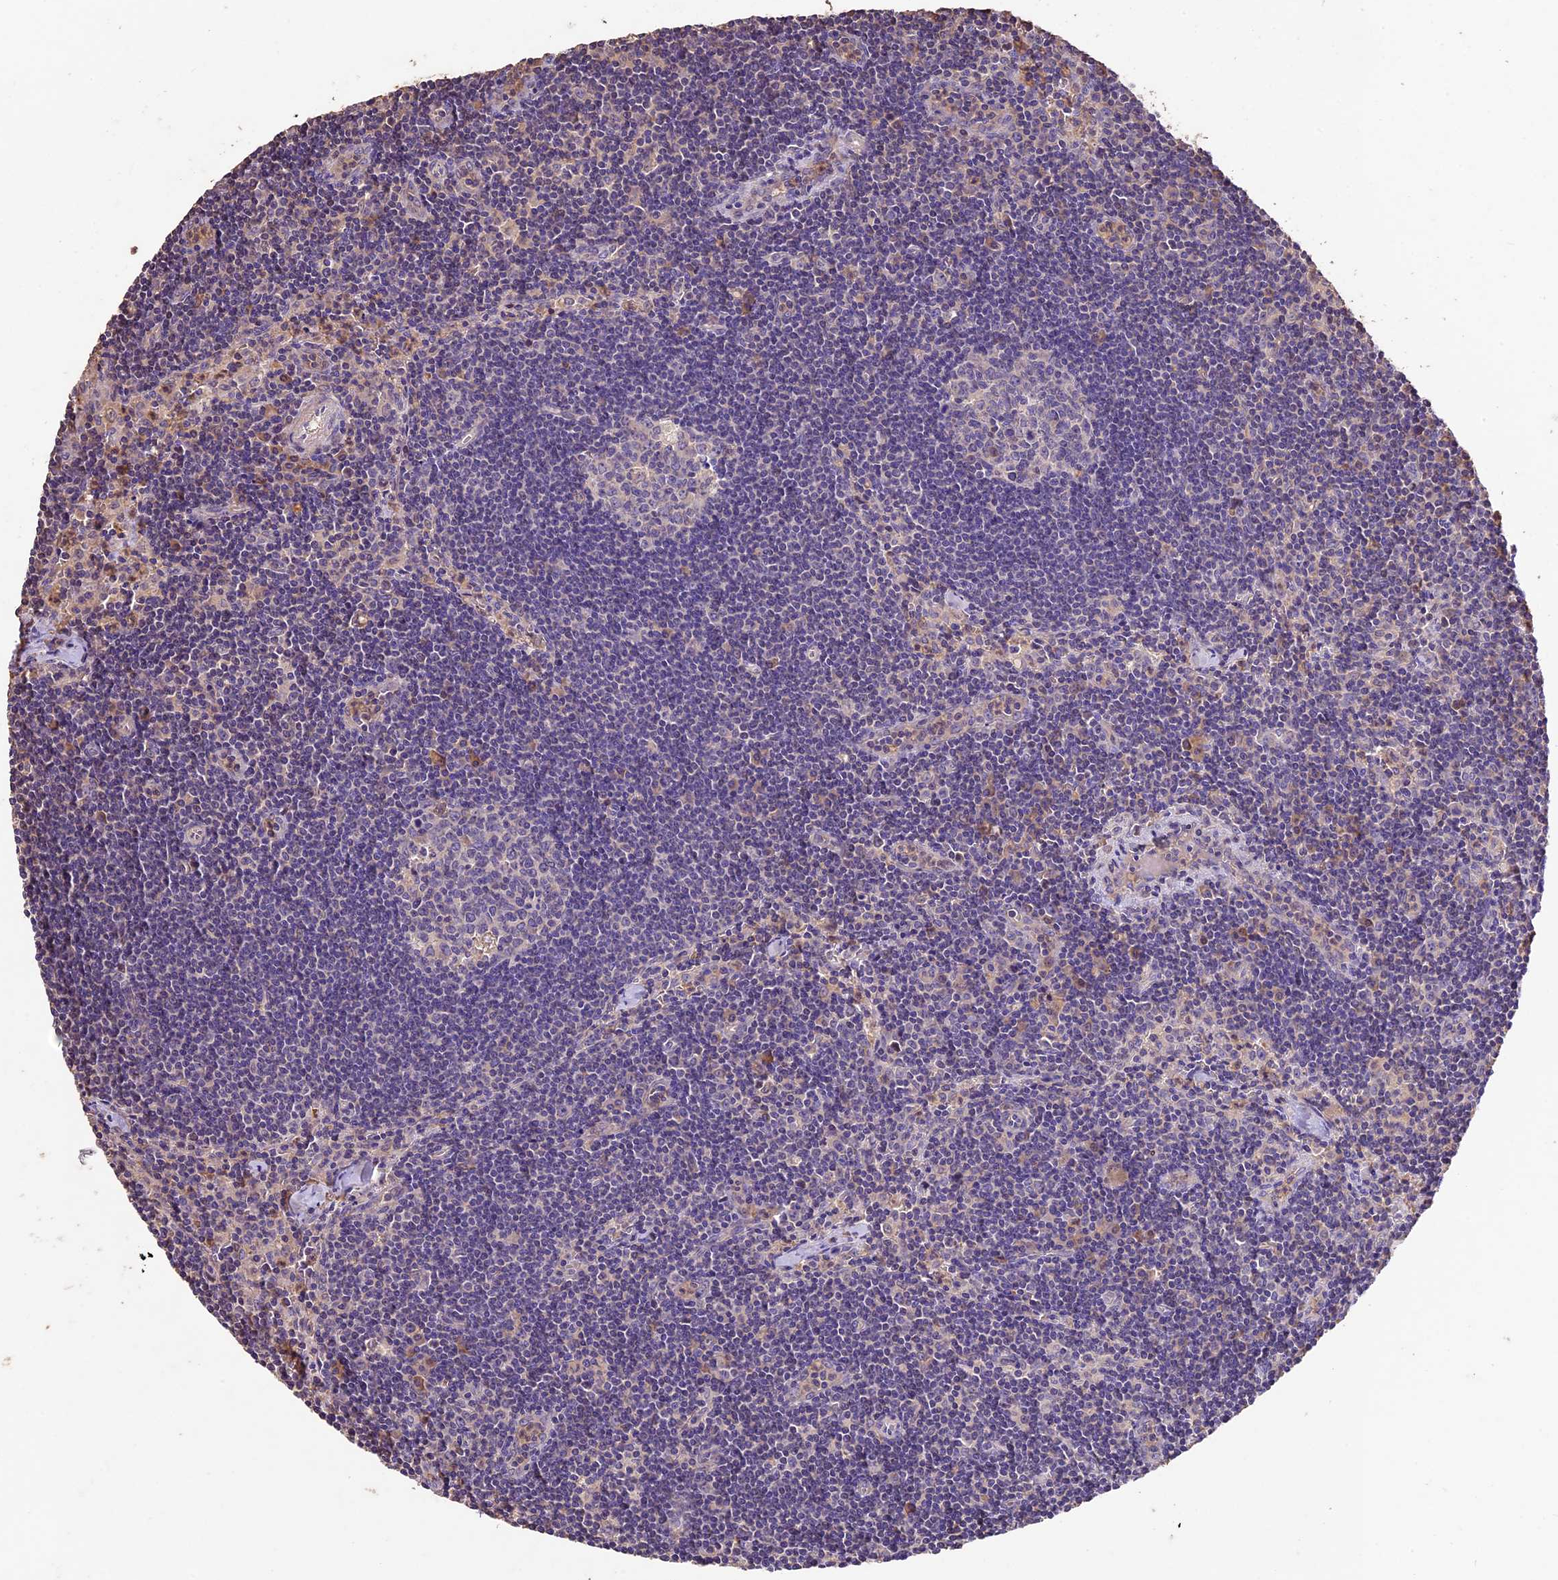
{"staining": {"intensity": "negative", "quantity": "none", "location": "none"}, "tissue": "lymph node", "cell_type": "Germinal center cells", "image_type": "normal", "snomed": [{"axis": "morphology", "description": "Normal tissue, NOS"}, {"axis": "topography", "description": "Lymph node"}], "caption": "IHC image of unremarkable lymph node: lymph node stained with DAB shows no significant protein expression in germinal center cells. The staining was performed using DAB to visualize the protein expression in brown, while the nuclei were stained in blue with hematoxylin (Magnification: 20x).", "gene": "CRLF1", "patient": {"sex": "female", "age": 32}}